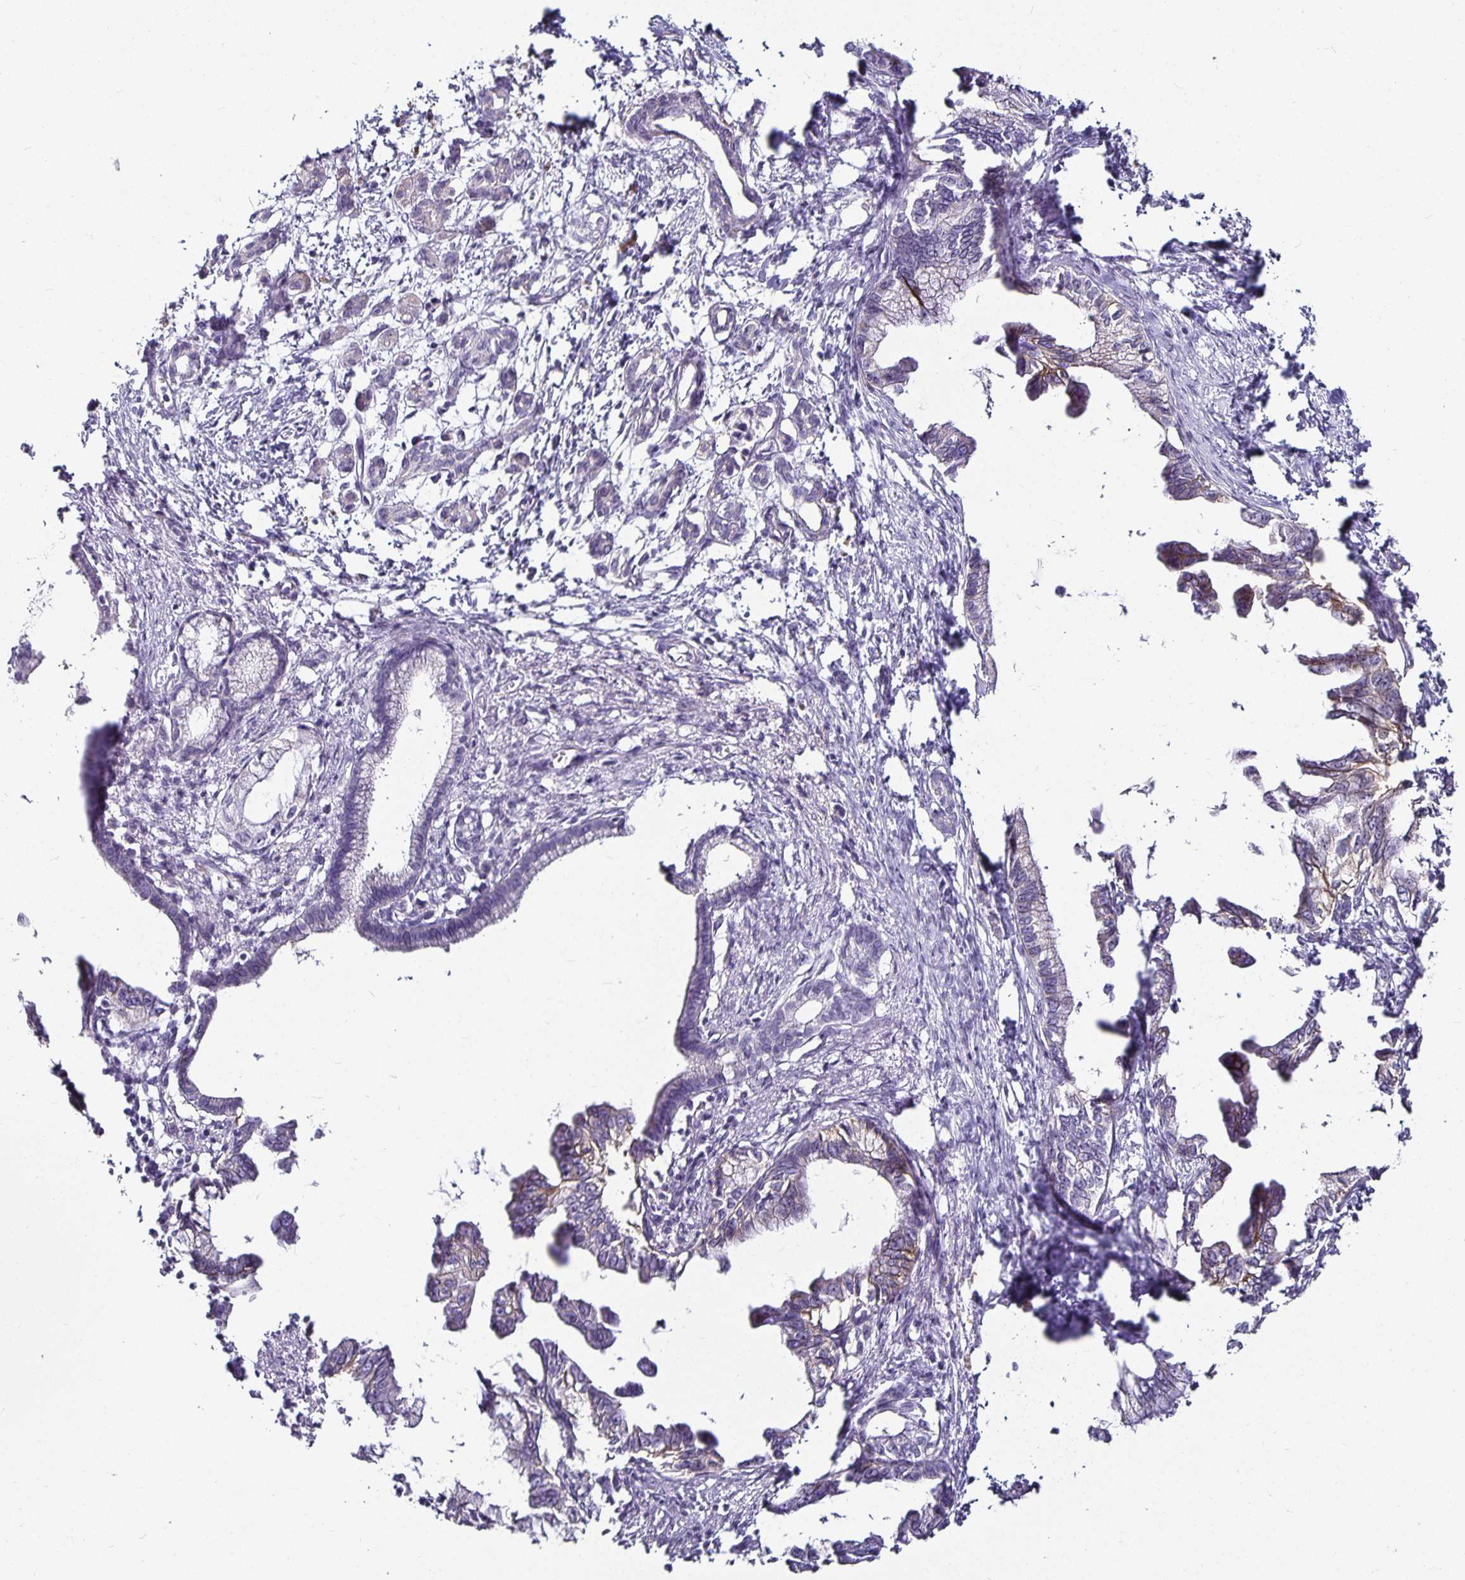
{"staining": {"intensity": "moderate", "quantity": "<25%", "location": "cytoplasmic/membranous"}, "tissue": "pancreatic cancer", "cell_type": "Tumor cells", "image_type": "cancer", "snomed": [{"axis": "morphology", "description": "Adenocarcinoma, NOS"}, {"axis": "topography", "description": "Pancreas"}], "caption": "A high-resolution image shows immunohistochemistry (IHC) staining of adenocarcinoma (pancreatic), which demonstrates moderate cytoplasmic/membranous staining in approximately <25% of tumor cells.", "gene": "CA12", "patient": {"sex": "male", "age": 61}}